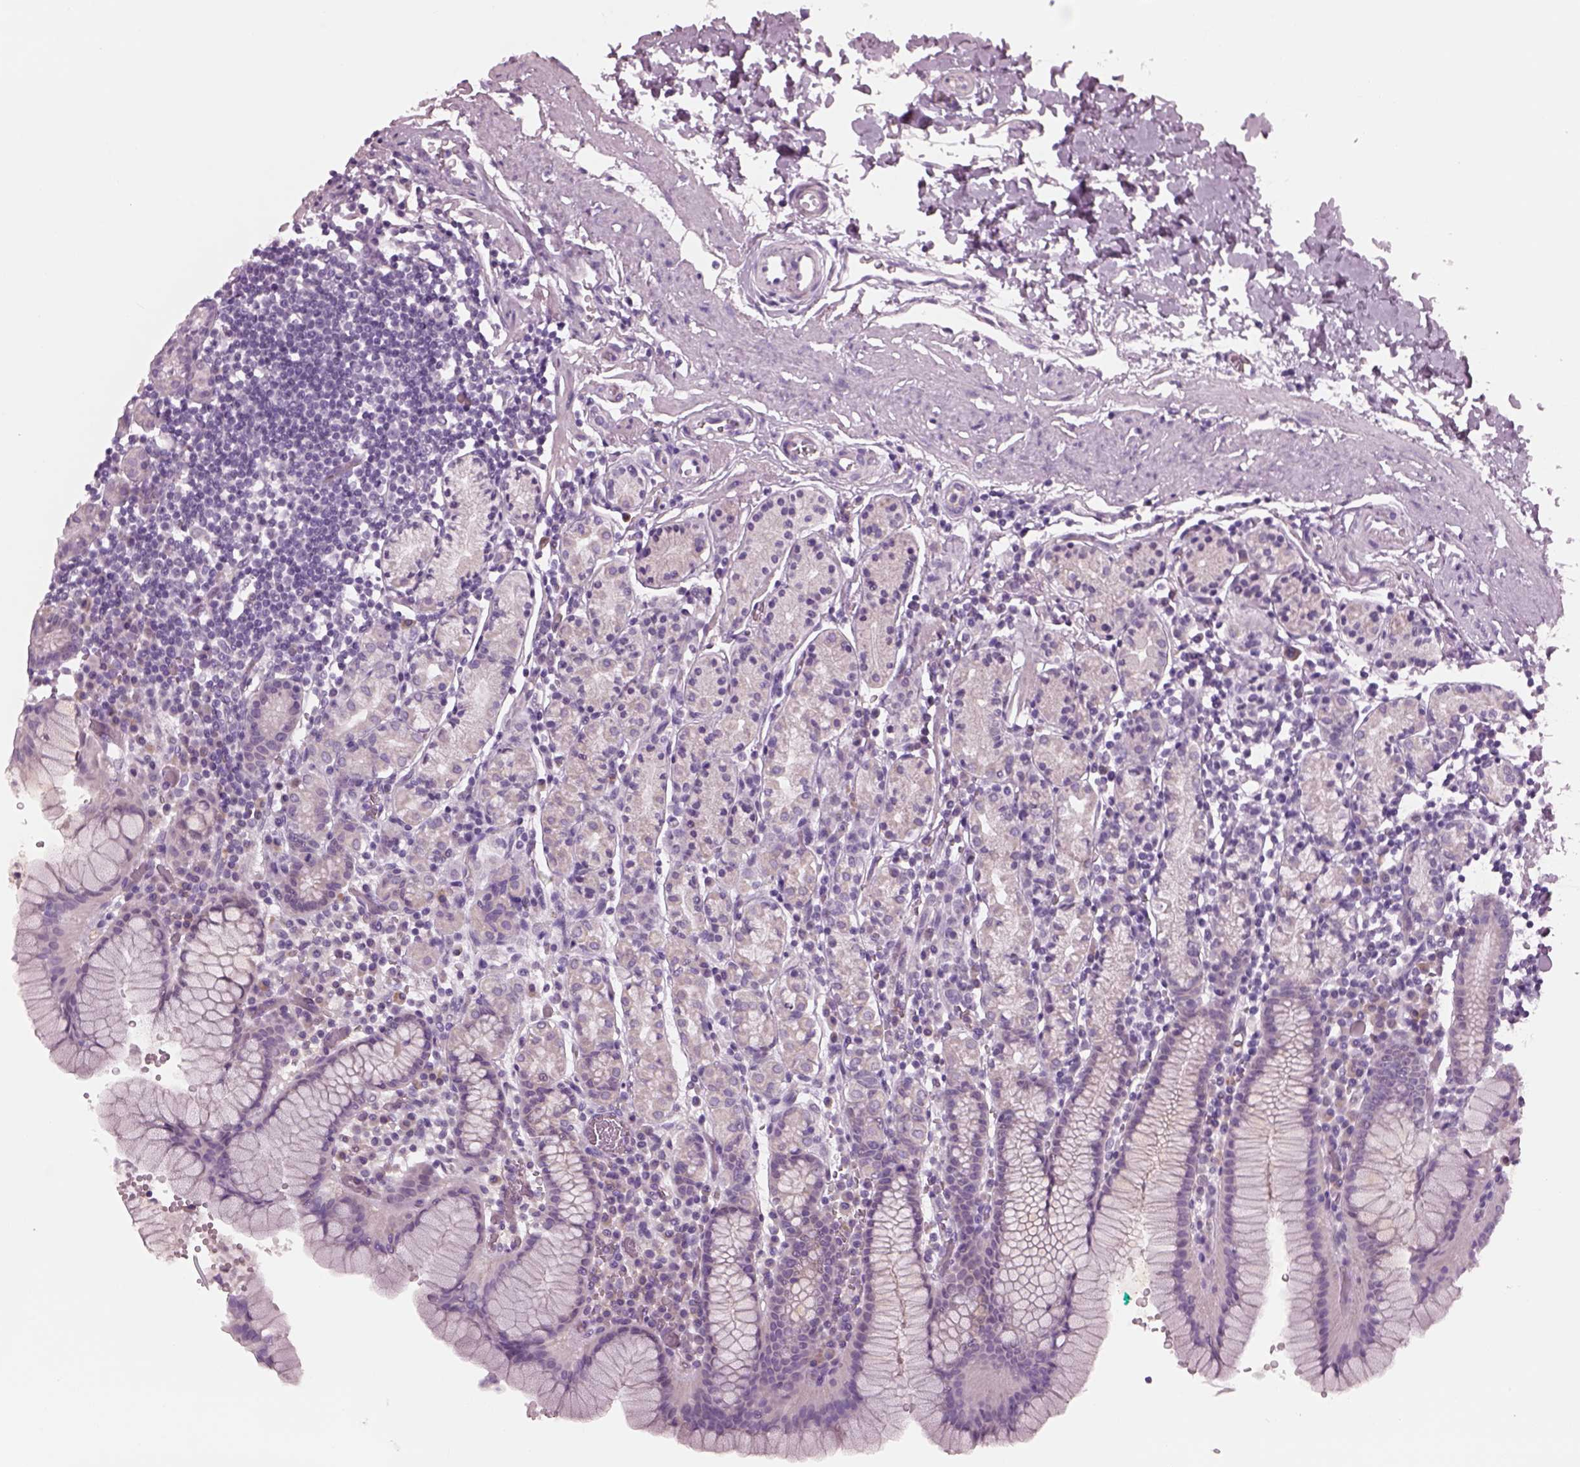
{"staining": {"intensity": "negative", "quantity": "none", "location": "none"}, "tissue": "stomach", "cell_type": "Glandular cells", "image_type": "normal", "snomed": [{"axis": "morphology", "description": "Normal tissue, NOS"}, {"axis": "topography", "description": "Stomach, upper"}, {"axis": "topography", "description": "Stomach"}], "caption": "Glandular cells are negative for protein expression in unremarkable human stomach. (IHC, brightfield microscopy, high magnification).", "gene": "CYLC1", "patient": {"sex": "male", "age": 62}}